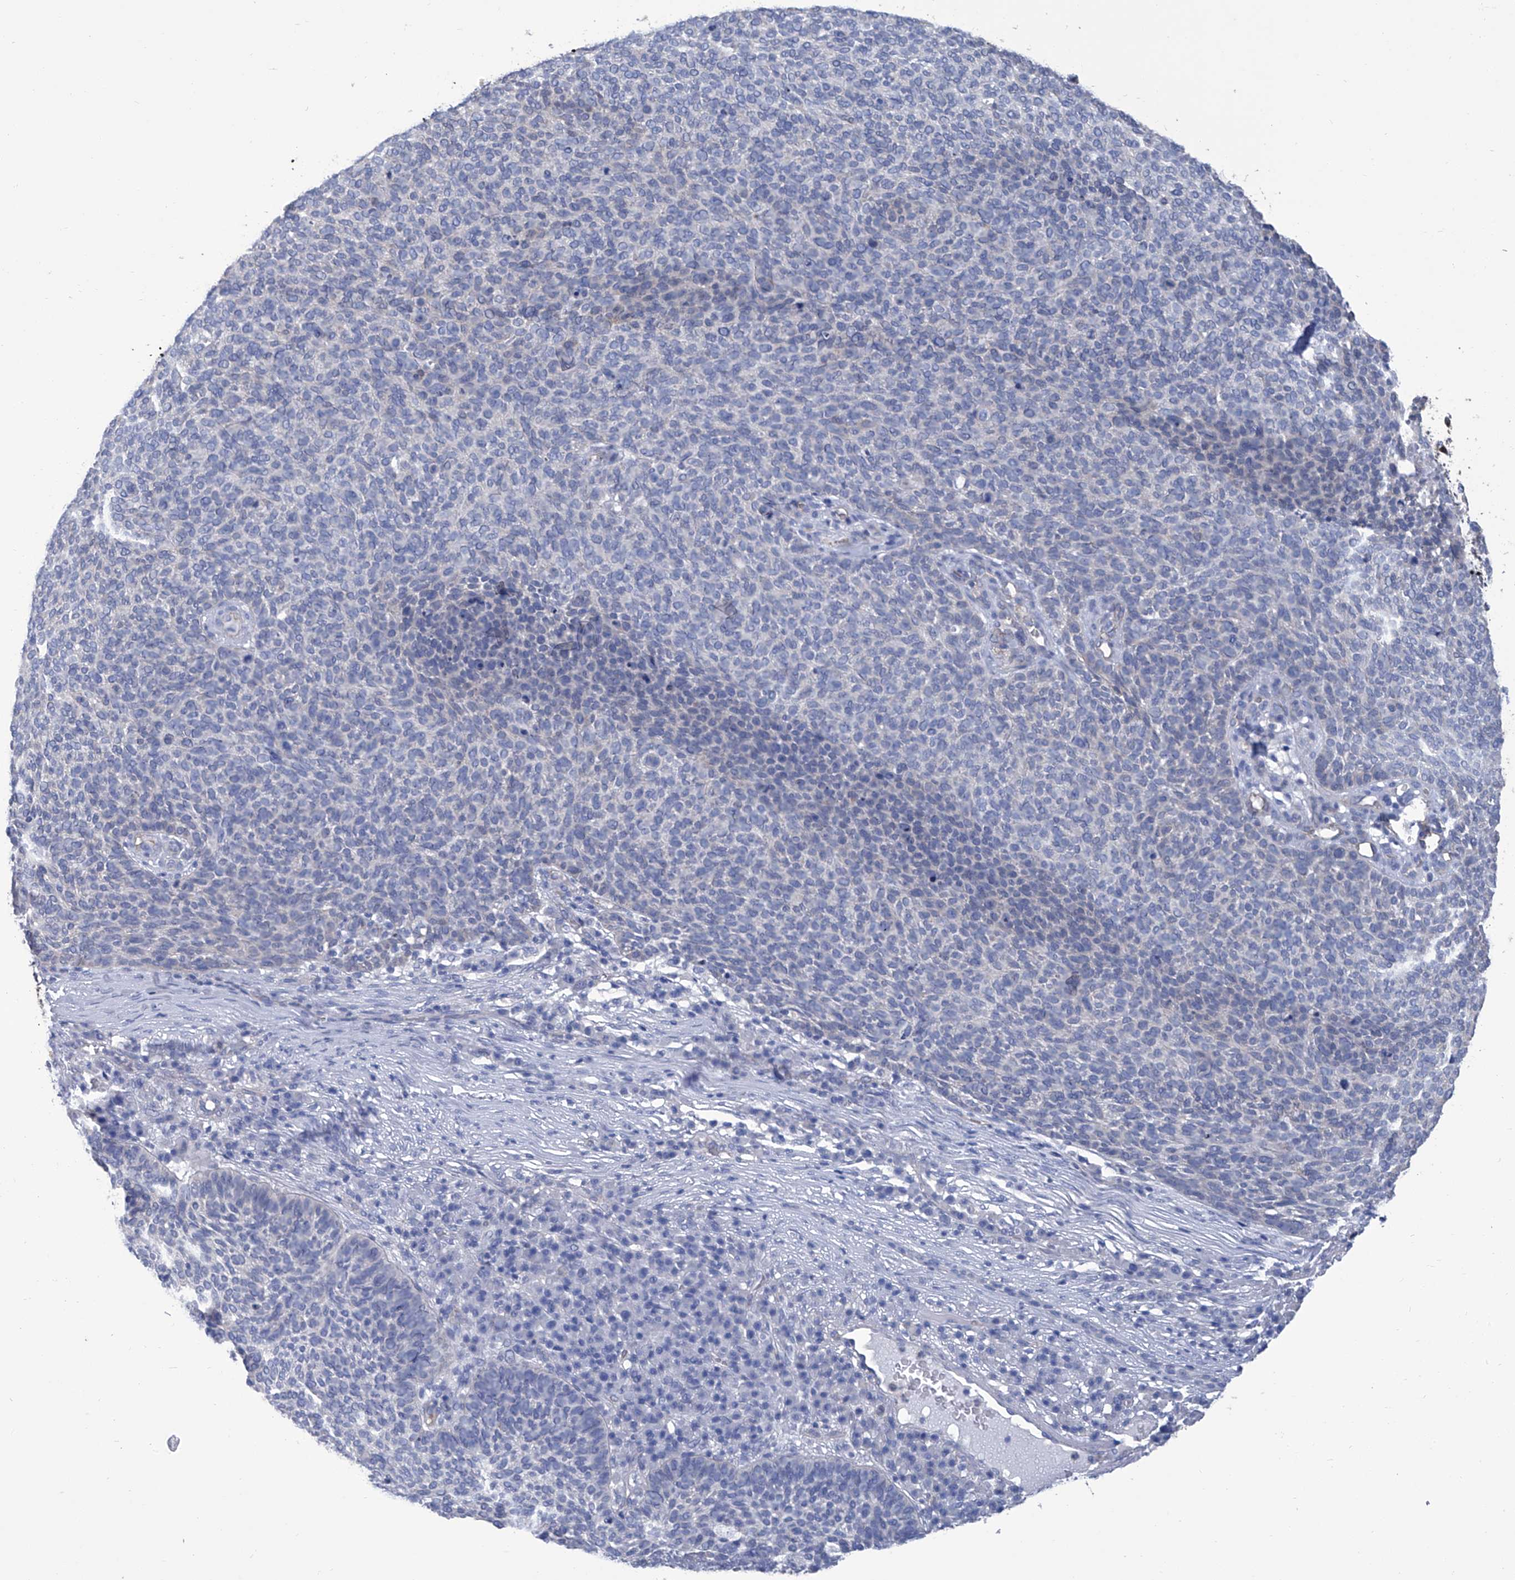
{"staining": {"intensity": "negative", "quantity": "none", "location": "none"}, "tissue": "skin cancer", "cell_type": "Tumor cells", "image_type": "cancer", "snomed": [{"axis": "morphology", "description": "Squamous cell carcinoma, NOS"}, {"axis": "topography", "description": "Skin"}], "caption": "This is an immunohistochemistry (IHC) photomicrograph of skin cancer (squamous cell carcinoma). There is no positivity in tumor cells.", "gene": "SMS", "patient": {"sex": "female", "age": 90}}